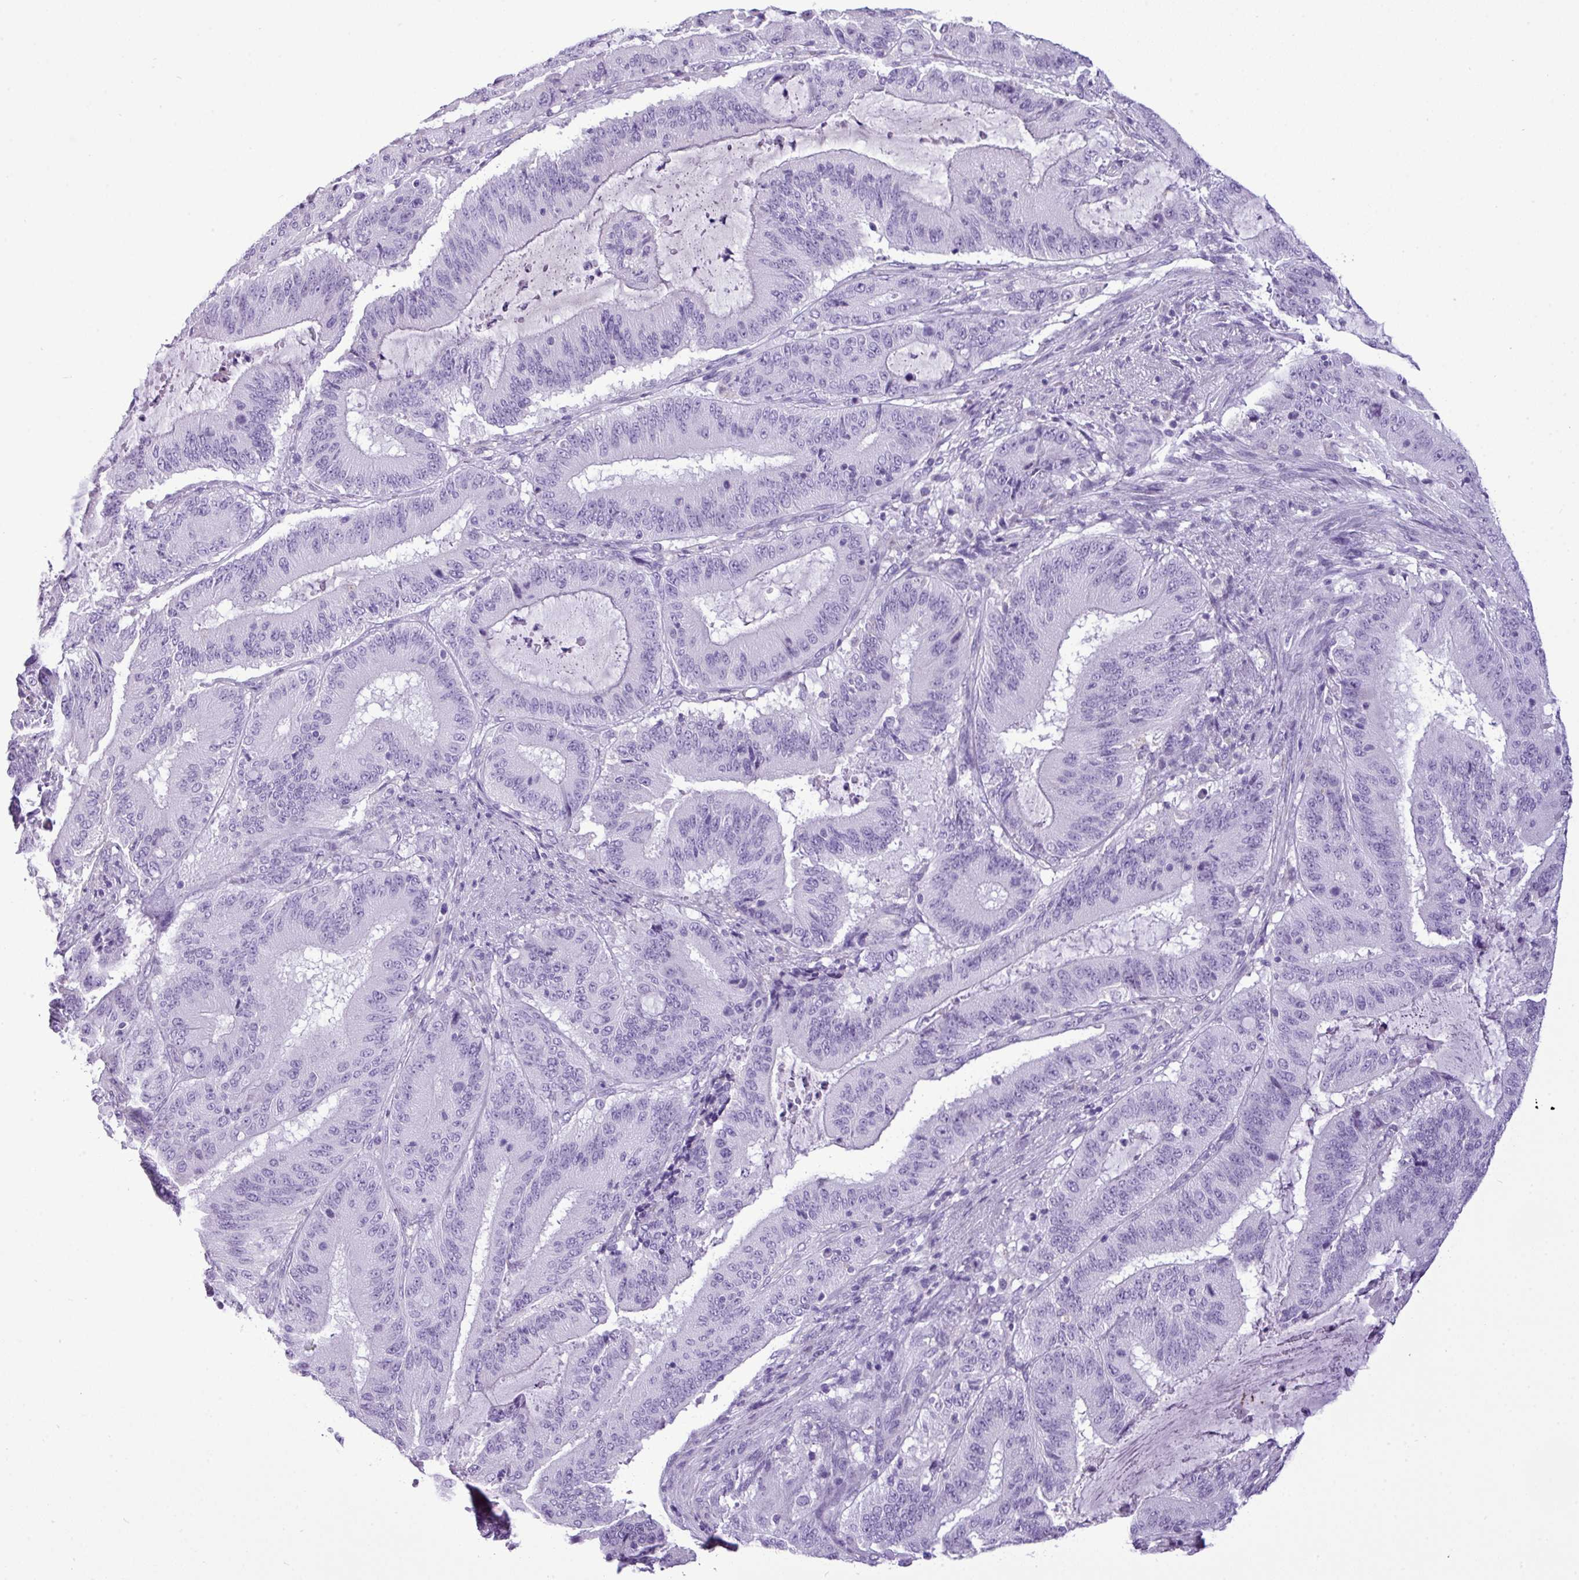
{"staining": {"intensity": "negative", "quantity": "none", "location": "none"}, "tissue": "liver cancer", "cell_type": "Tumor cells", "image_type": "cancer", "snomed": [{"axis": "morphology", "description": "Normal tissue, NOS"}, {"axis": "morphology", "description": "Cholangiocarcinoma"}, {"axis": "topography", "description": "Liver"}, {"axis": "topography", "description": "Peripheral nerve tissue"}], "caption": "DAB (3,3'-diaminobenzidine) immunohistochemical staining of liver cancer (cholangiocarcinoma) demonstrates no significant staining in tumor cells.", "gene": "RBMXL2", "patient": {"sex": "female", "age": 73}}